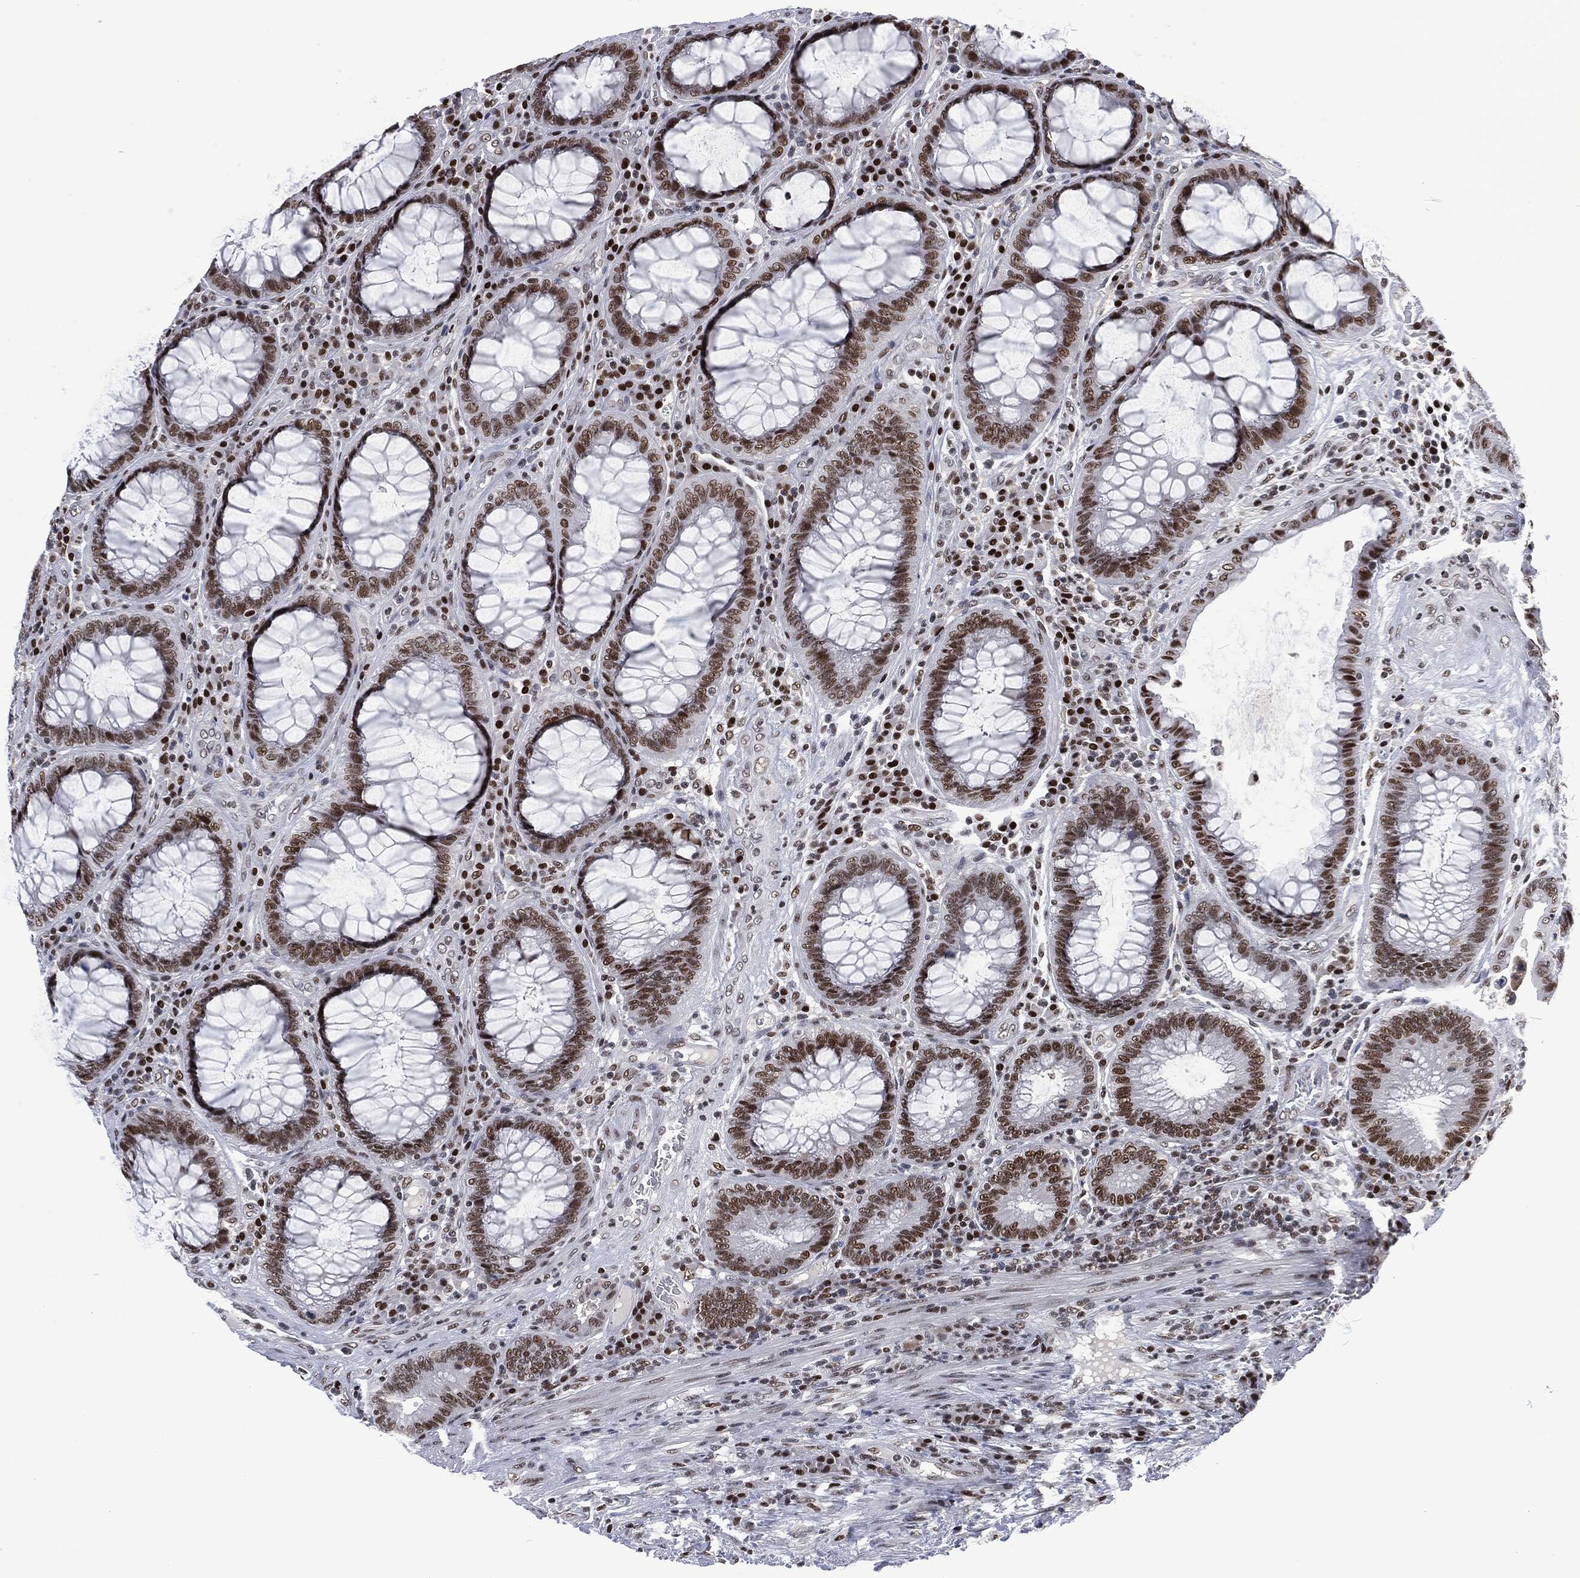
{"staining": {"intensity": "moderate", "quantity": "25%-75%", "location": "nuclear"}, "tissue": "colorectal cancer", "cell_type": "Tumor cells", "image_type": "cancer", "snomed": [{"axis": "morphology", "description": "Adenocarcinoma, NOS"}, {"axis": "topography", "description": "Colon"}], "caption": "A brown stain labels moderate nuclear staining of a protein in colorectal cancer (adenocarcinoma) tumor cells. (IHC, brightfield microscopy, high magnification).", "gene": "DCPS", "patient": {"sex": "female", "age": 67}}